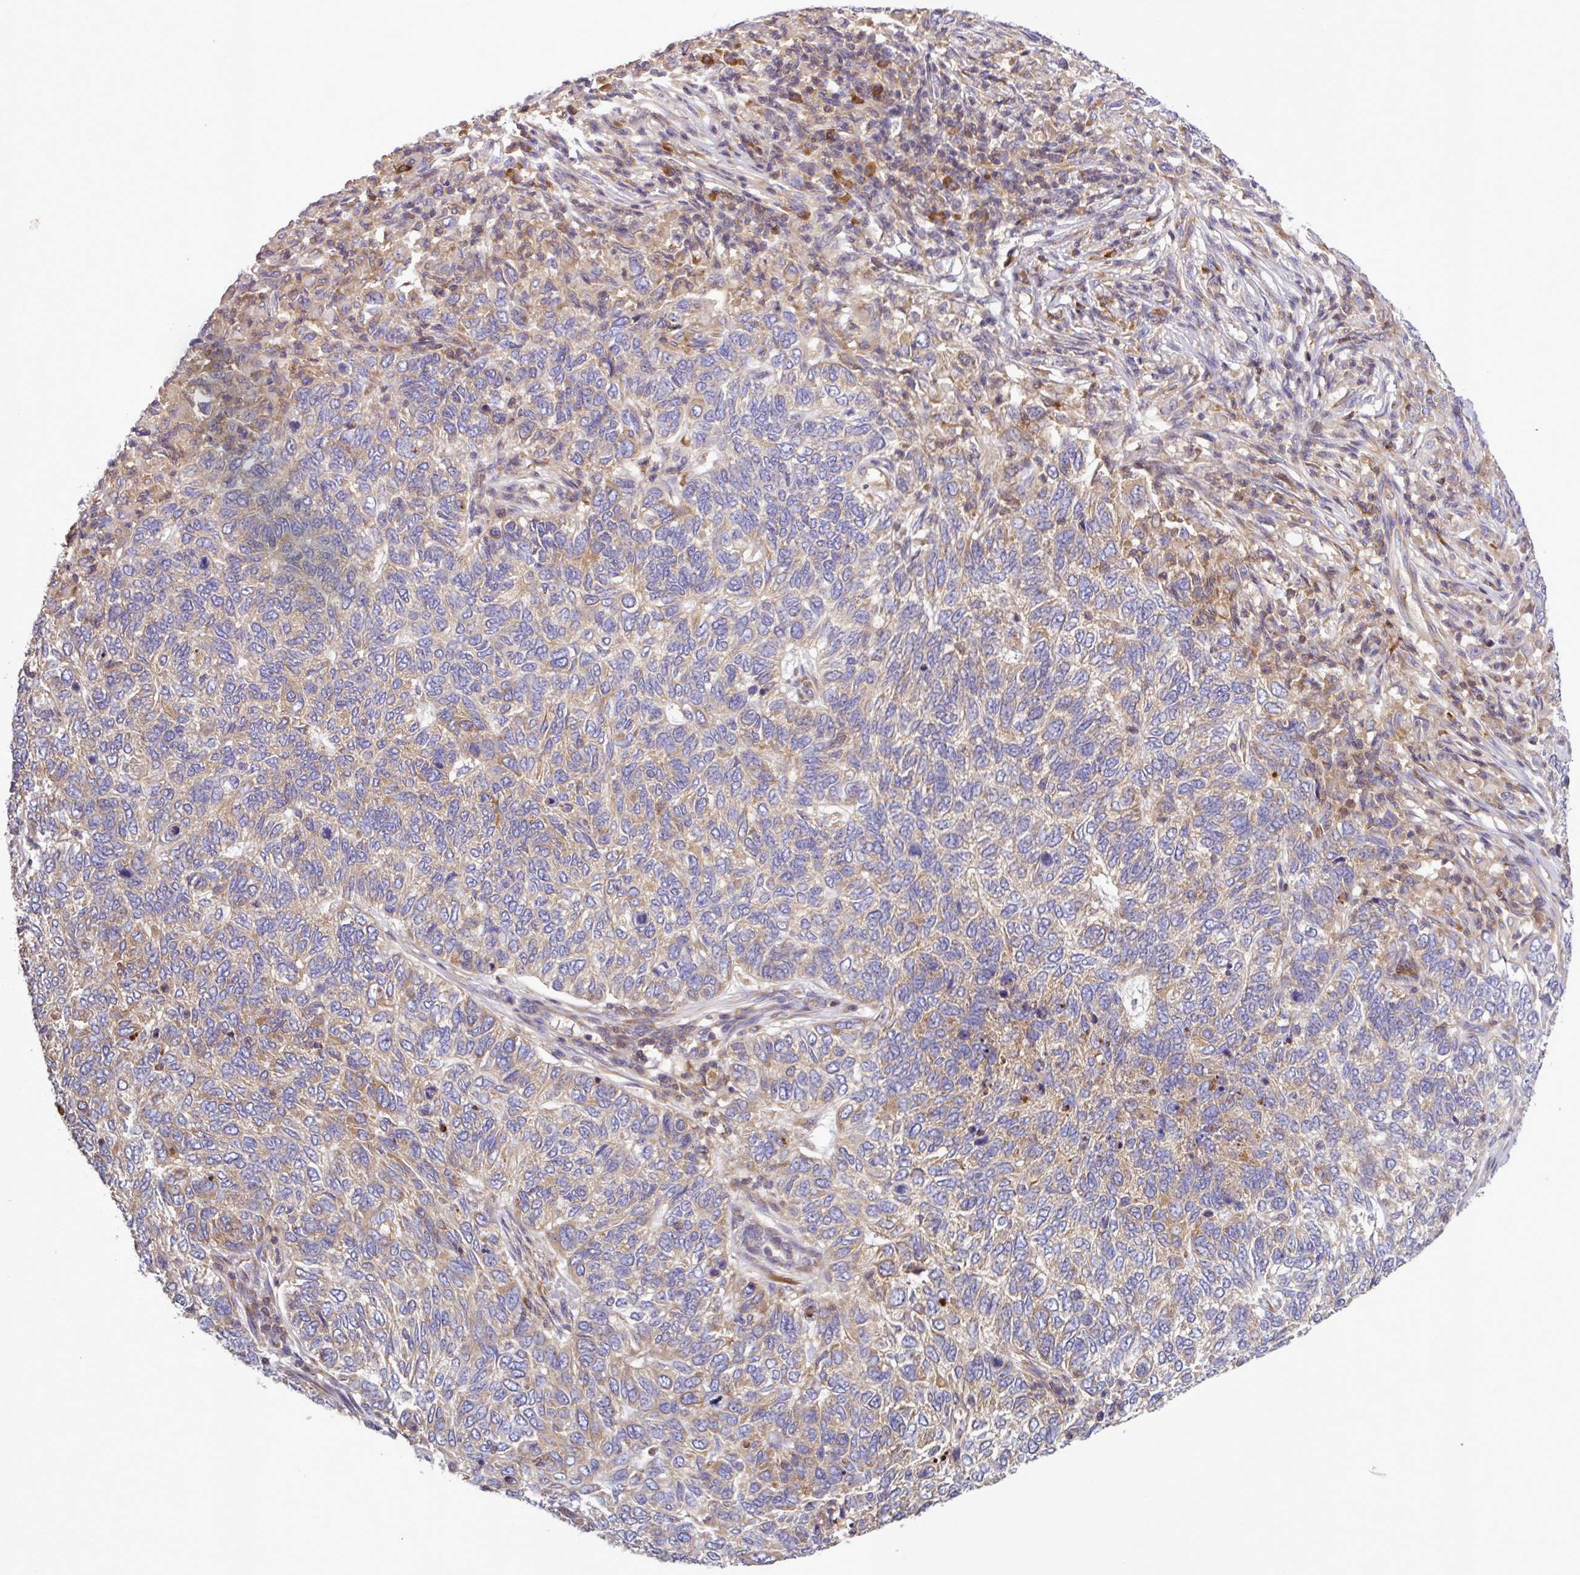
{"staining": {"intensity": "weak", "quantity": "25%-75%", "location": "cytoplasmic/membranous"}, "tissue": "skin cancer", "cell_type": "Tumor cells", "image_type": "cancer", "snomed": [{"axis": "morphology", "description": "Basal cell carcinoma"}, {"axis": "topography", "description": "Skin"}], "caption": "A brown stain shows weak cytoplasmic/membranous staining of a protein in human skin cancer tumor cells.", "gene": "LRRC74B", "patient": {"sex": "female", "age": 65}}